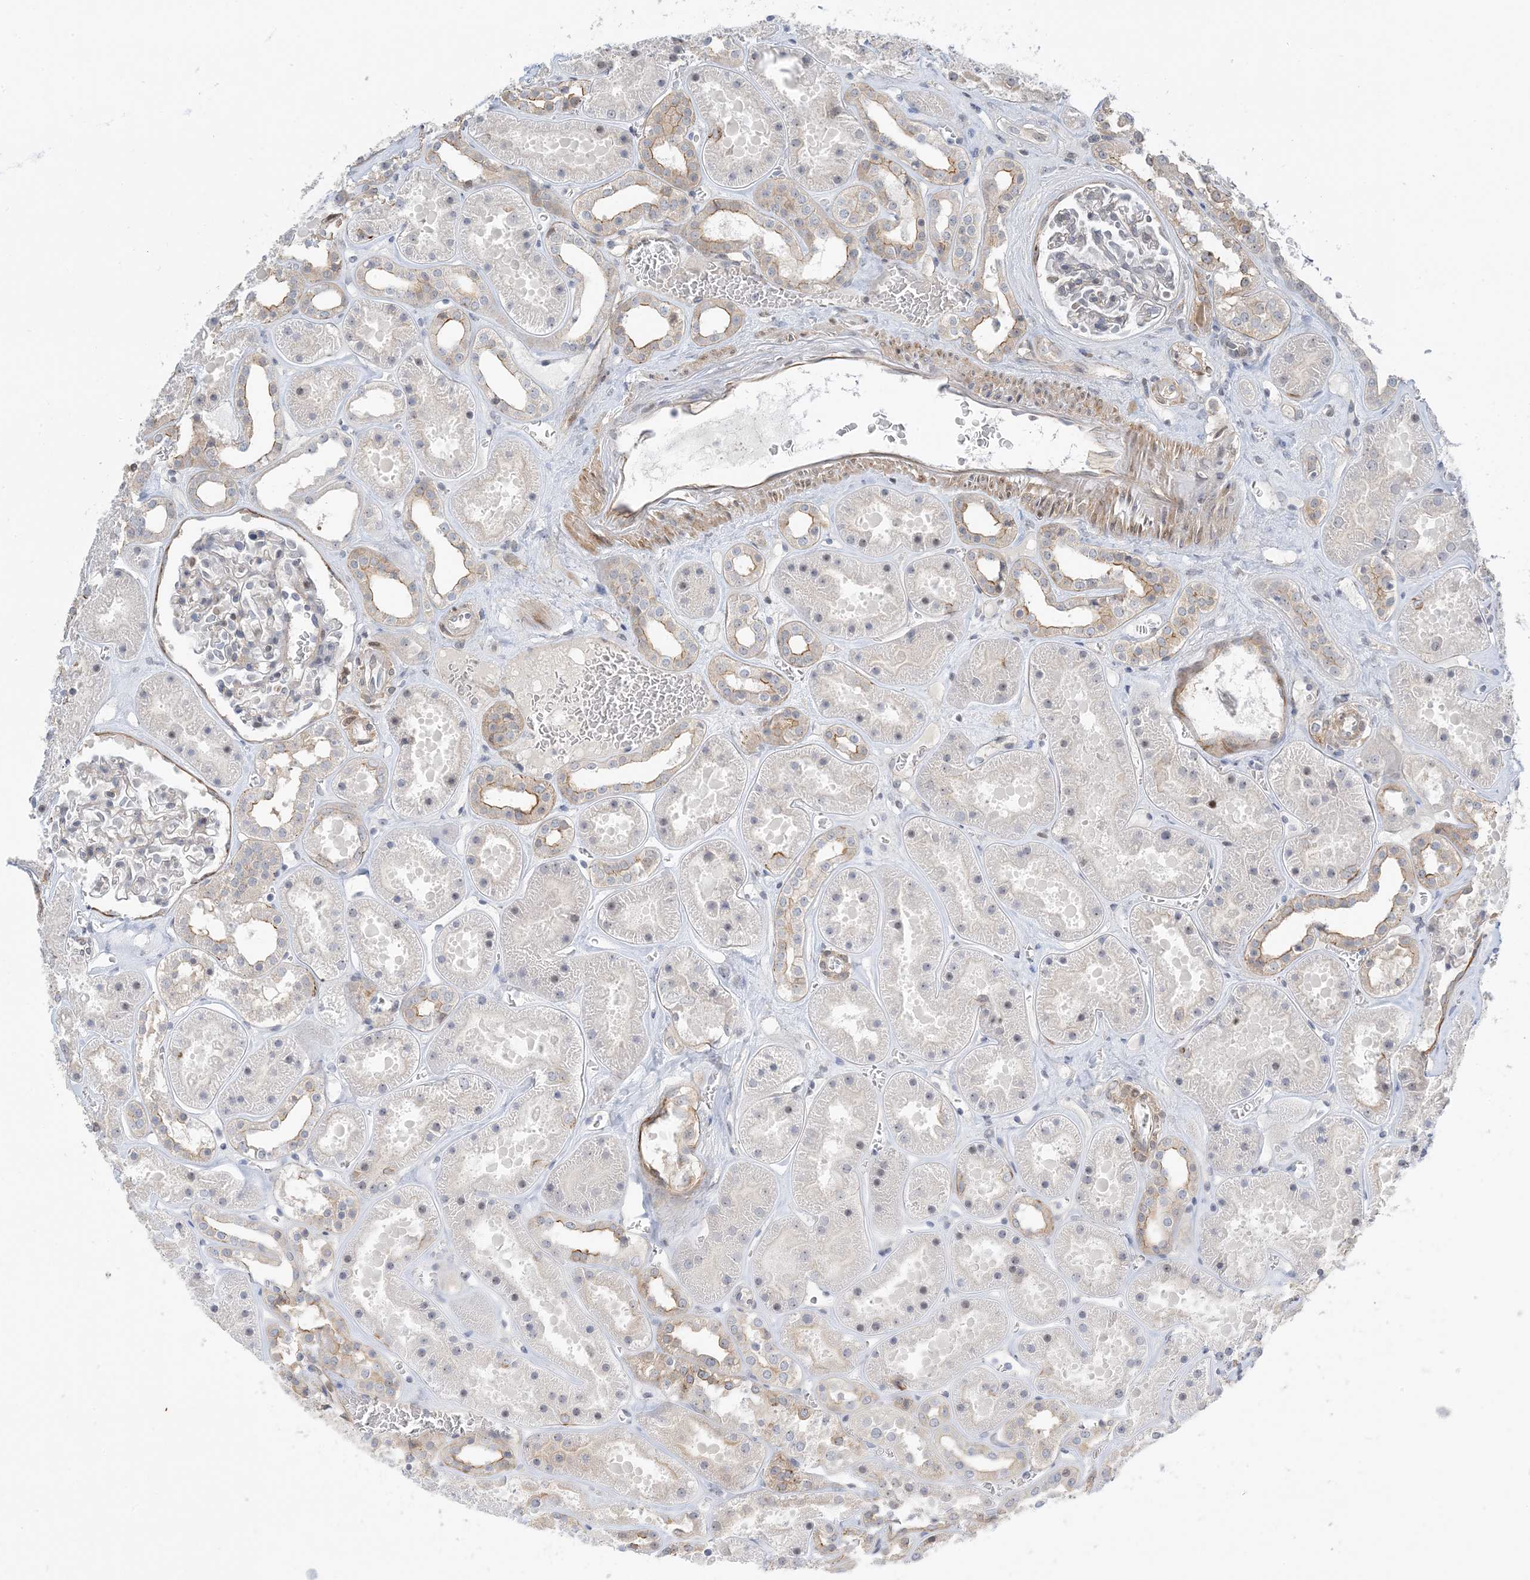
{"staining": {"intensity": "weak", "quantity": "<25%", "location": "cytoplasmic/membranous"}, "tissue": "kidney", "cell_type": "Cells in glomeruli", "image_type": "normal", "snomed": [{"axis": "morphology", "description": "Normal tissue, NOS"}, {"axis": "topography", "description": "Kidney"}], "caption": "Benign kidney was stained to show a protein in brown. There is no significant positivity in cells in glomeruli.", "gene": "IL36B", "patient": {"sex": "female", "age": 41}}